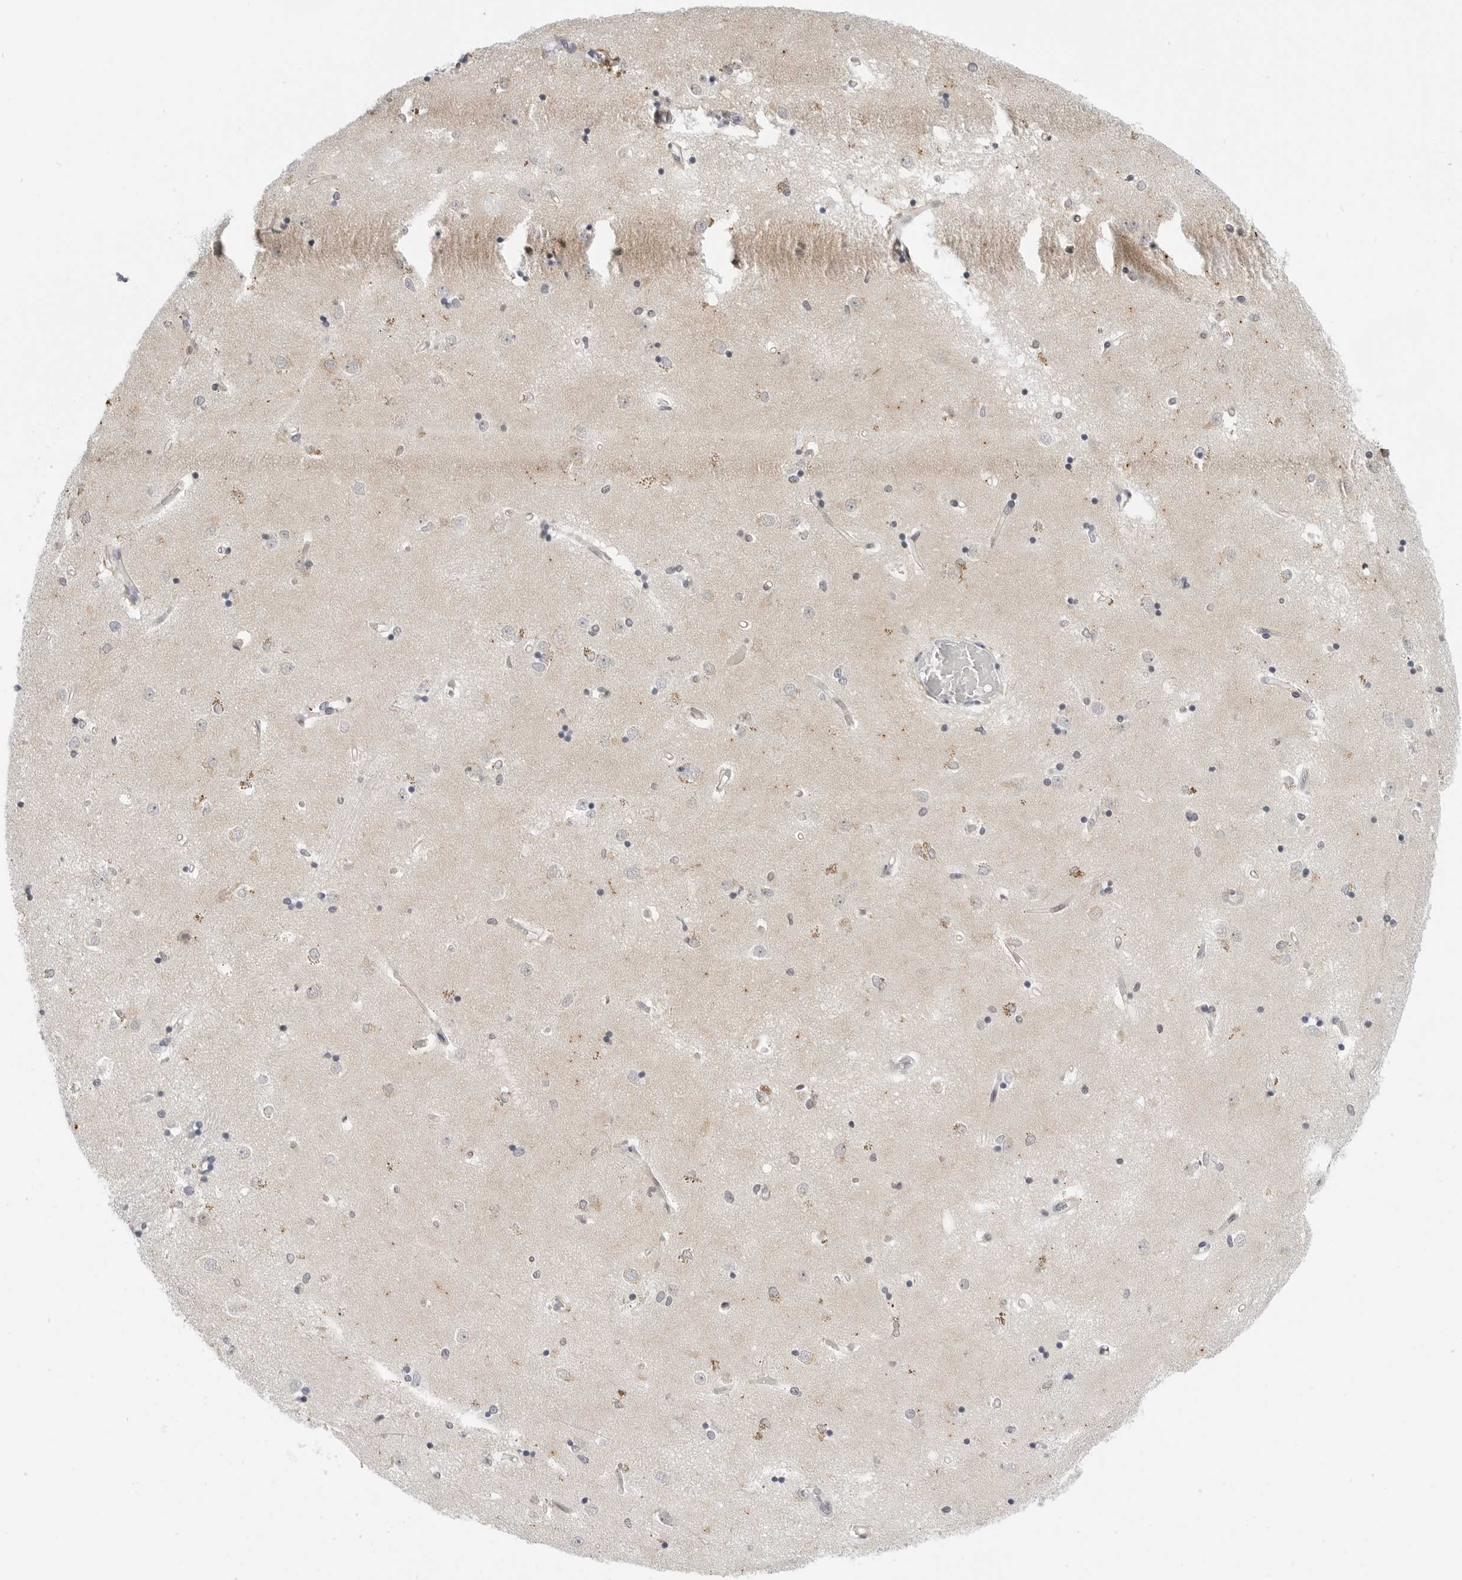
{"staining": {"intensity": "moderate", "quantity": "<25%", "location": "cytoplasmic/membranous"}, "tissue": "caudate", "cell_type": "Glial cells", "image_type": "normal", "snomed": [{"axis": "morphology", "description": "Normal tissue, NOS"}, {"axis": "topography", "description": "Lateral ventricle wall"}], "caption": "Immunohistochemical staining of benign caudate demonstrates low levels of moderate cytoplasmic/membranous positivity in approximately <25% of glial cells.", "gene": "HSPB7", "patient": {"sex": "male", "age": 45}}